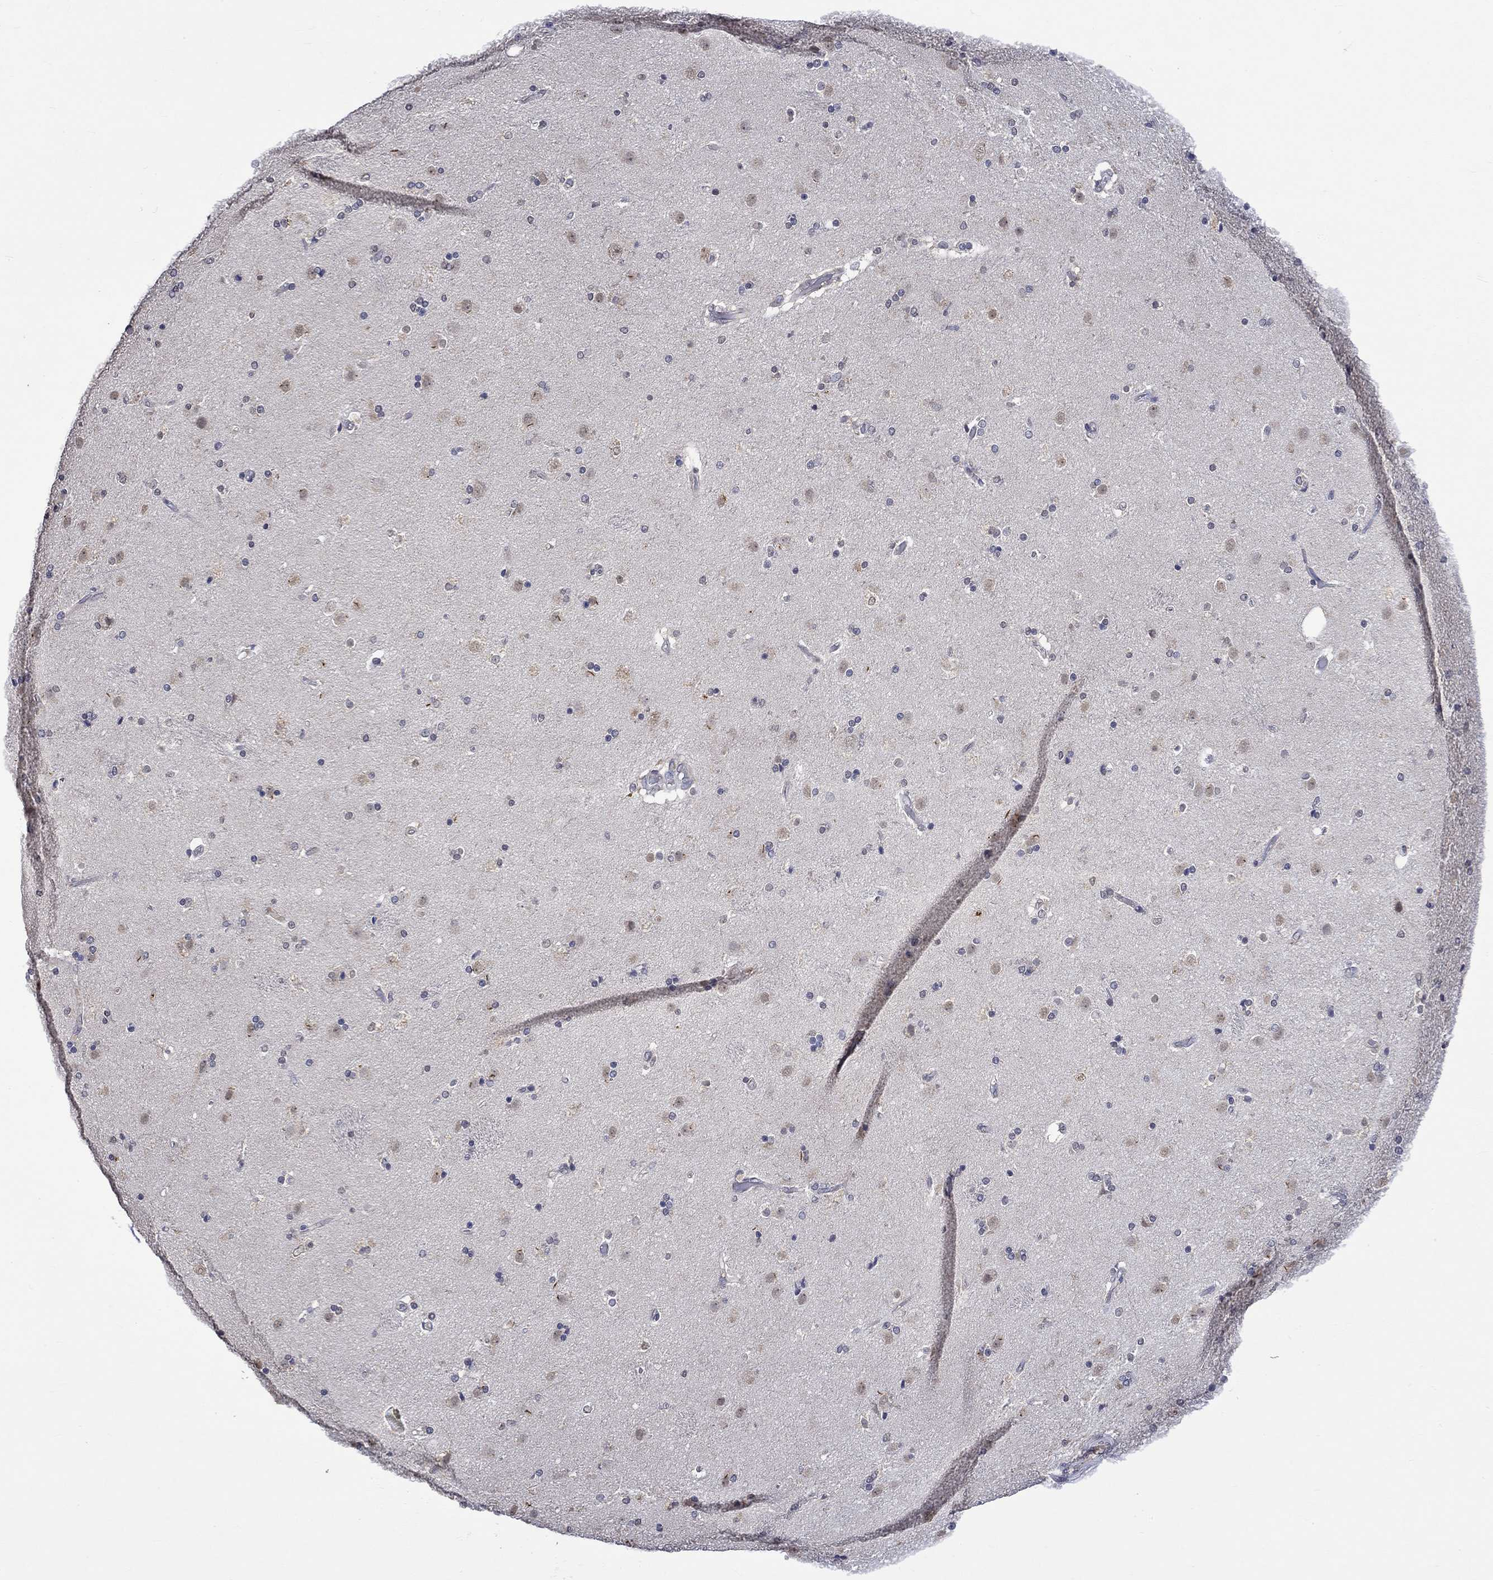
{"staining": {"intensity": "negative", "quantity": "none", "location": "none"}, "tissue": "caudate", "cell_type": "Glial cells", "image_type": "normal", "snomed": [{"axis": "morphology", "description": "Normal tissue, NOS"}, {"axis": "topography", "description": "Lateral ventricle wall"}], "caption": "Immunohistochemistry (IHC) micrograph of benign caudate stained for a protein (brown), which reveals no positivity in glial cells.", "gene": "DDX3Y", "patient": {"sex": "male", "age": 54}}